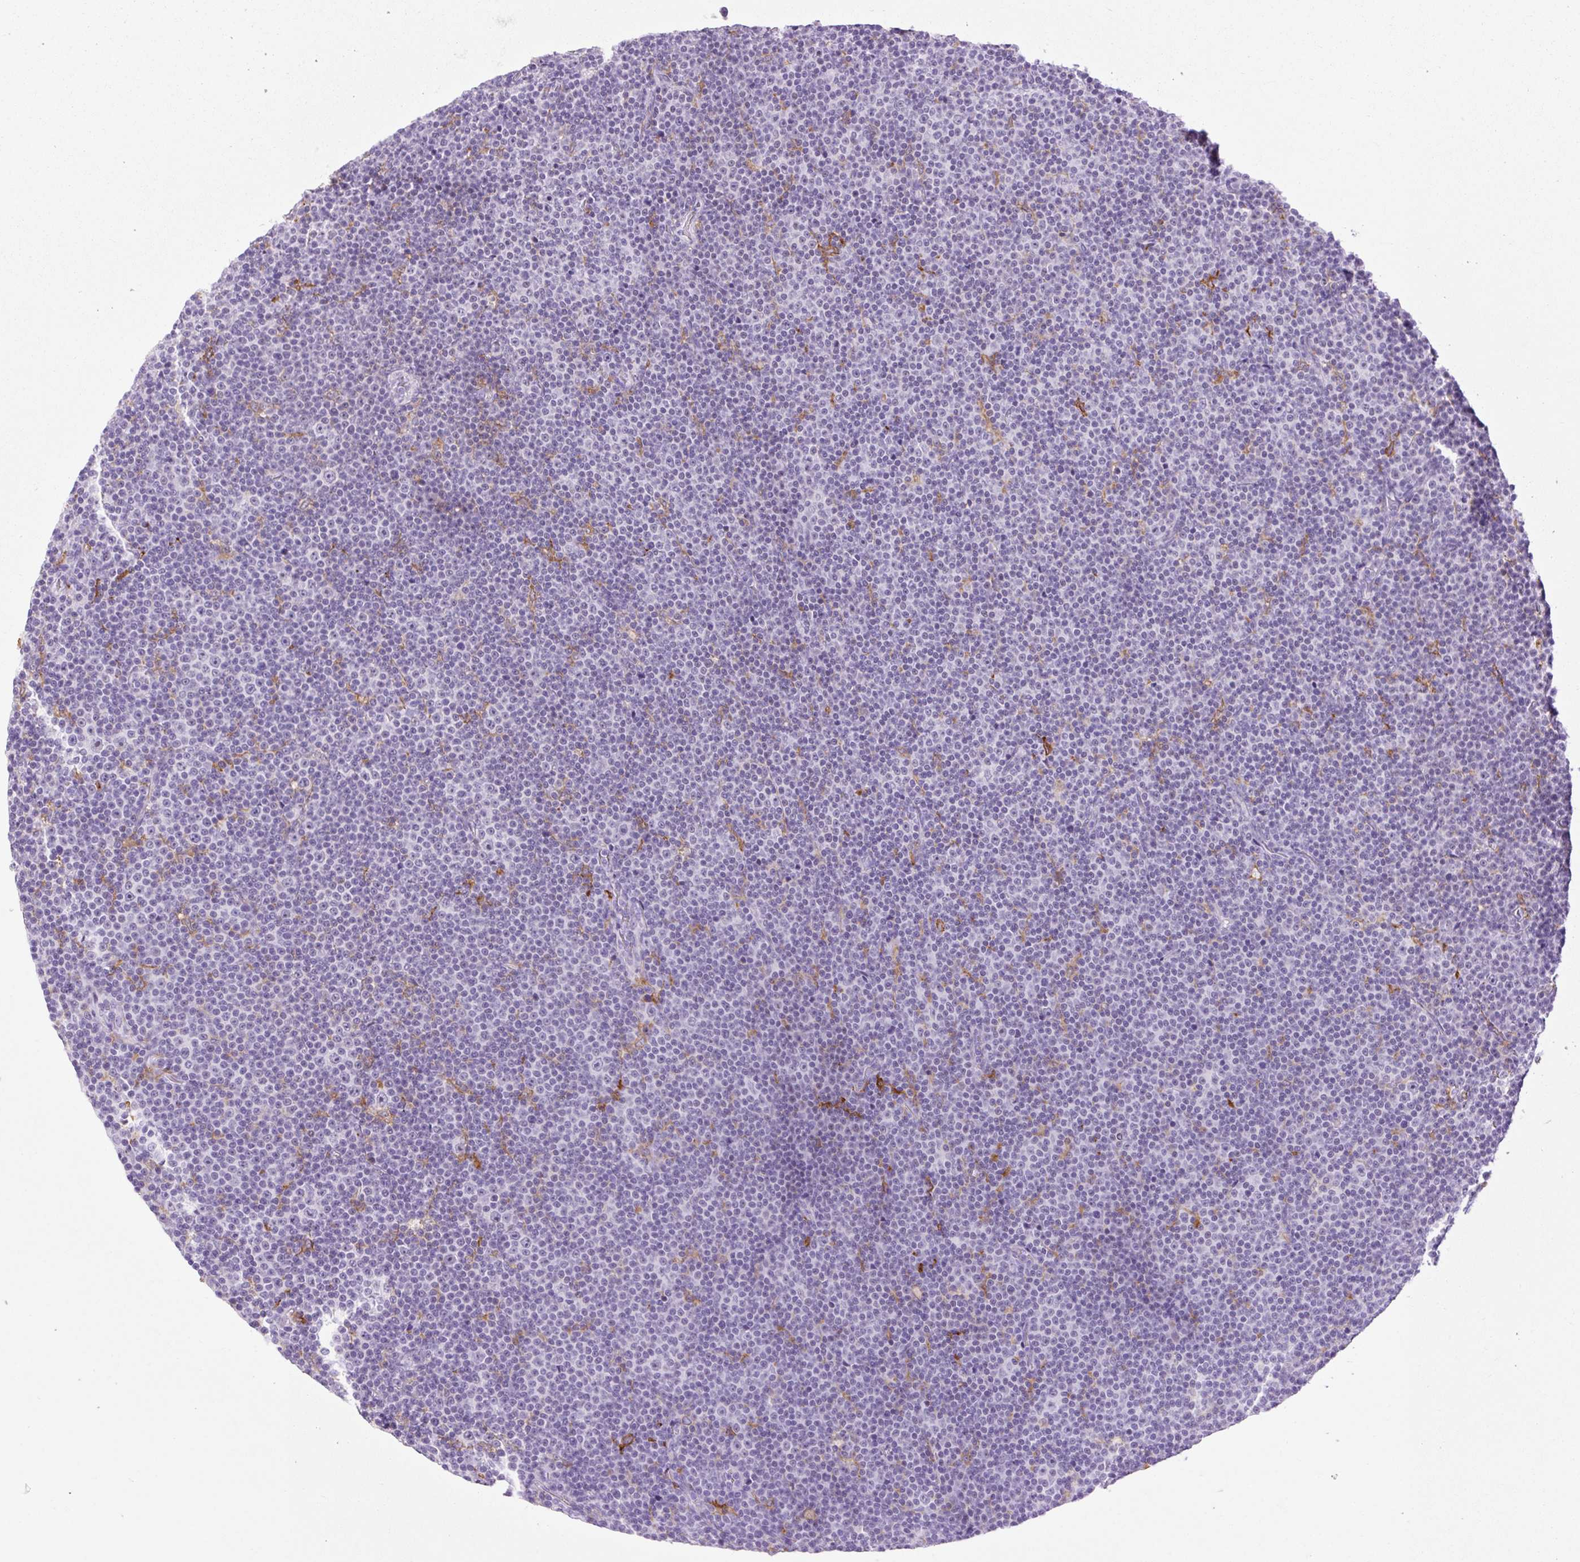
{"staining": {"intensity": "negative", "quantity": "none", "location": "none"}, "tissue": "lymphoma", "cell_type": "Tumor cells", "image_type": "cancer", "snomed": [{"axis": "morphology", "description": "Malignant lymphoma, non-Hodgkin's type, Low grade"}, {"axis": "topography", "description": "Lymph node"}], "caption": "This is a photomicrograph of immunohistochemistry staining of lymphoma, which shows no positivity in tumor cells. The staining is performed using DAB brown chromogen with nuclei counter-stained in using hematoxylin.", "gene": "SIGLEC1", "patient": {"sex": "female", "age": 67}}